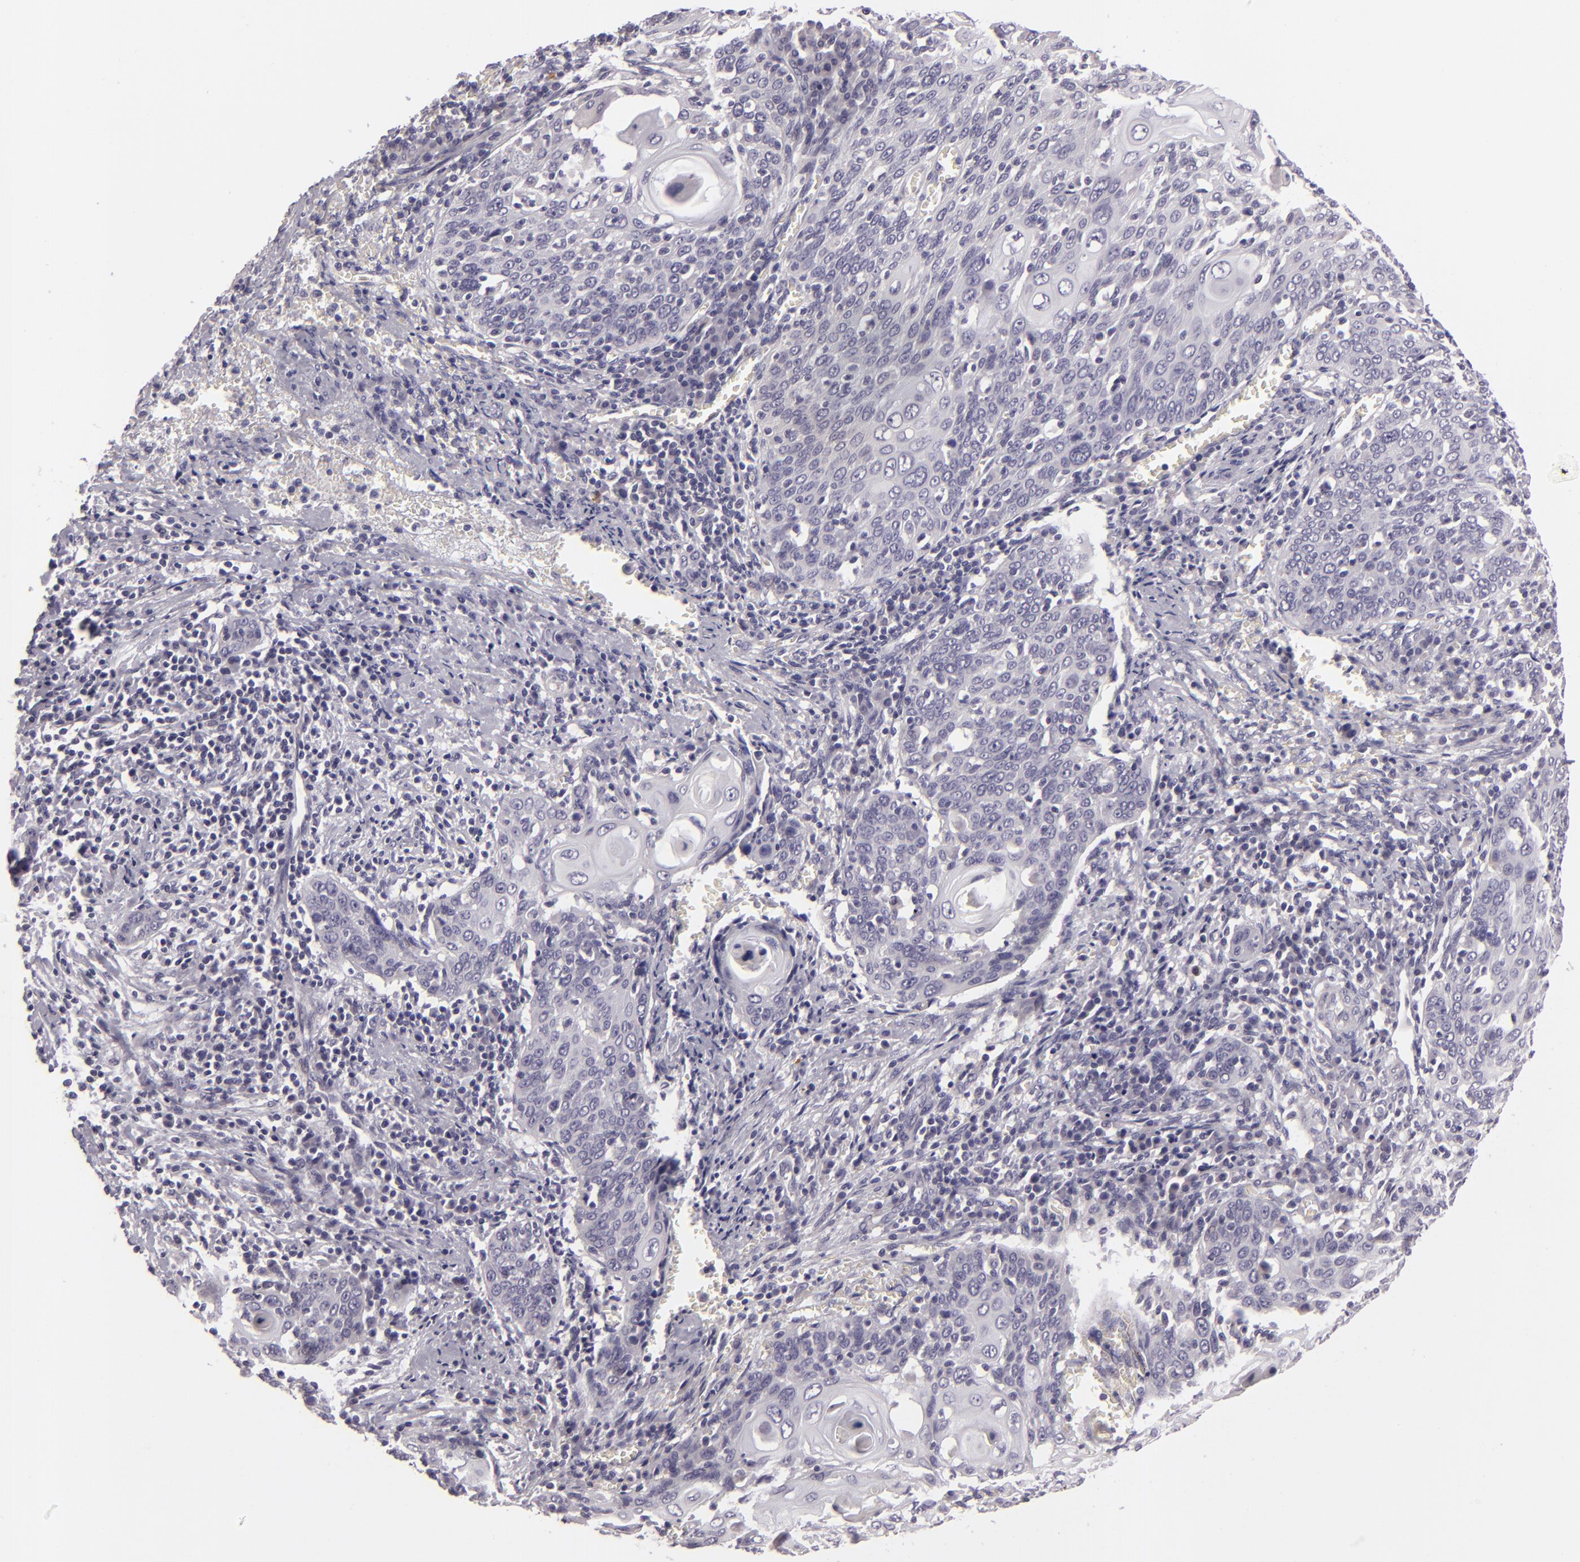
{"staining": {"intensity": "negative", "quantity": "none", "location": "none"}, "tissue": "cervical cancer", "cell_type": "Tumor cells", "image_type": "cancer", "snomed": [{"axis": "morphology", "description": "Squamous cell carcinoma, NOS"}, {"axis": "topography", "description": "Cervix"}], "caption": "Immunohistochemistry (IHC) photomicrograph of human cervical squamous cell carcinoma stained for a protein (brown), which reveals no staining in tumor cells.", "gene": "EGFL6", "patient": {"sex": "female", "age": 54}}